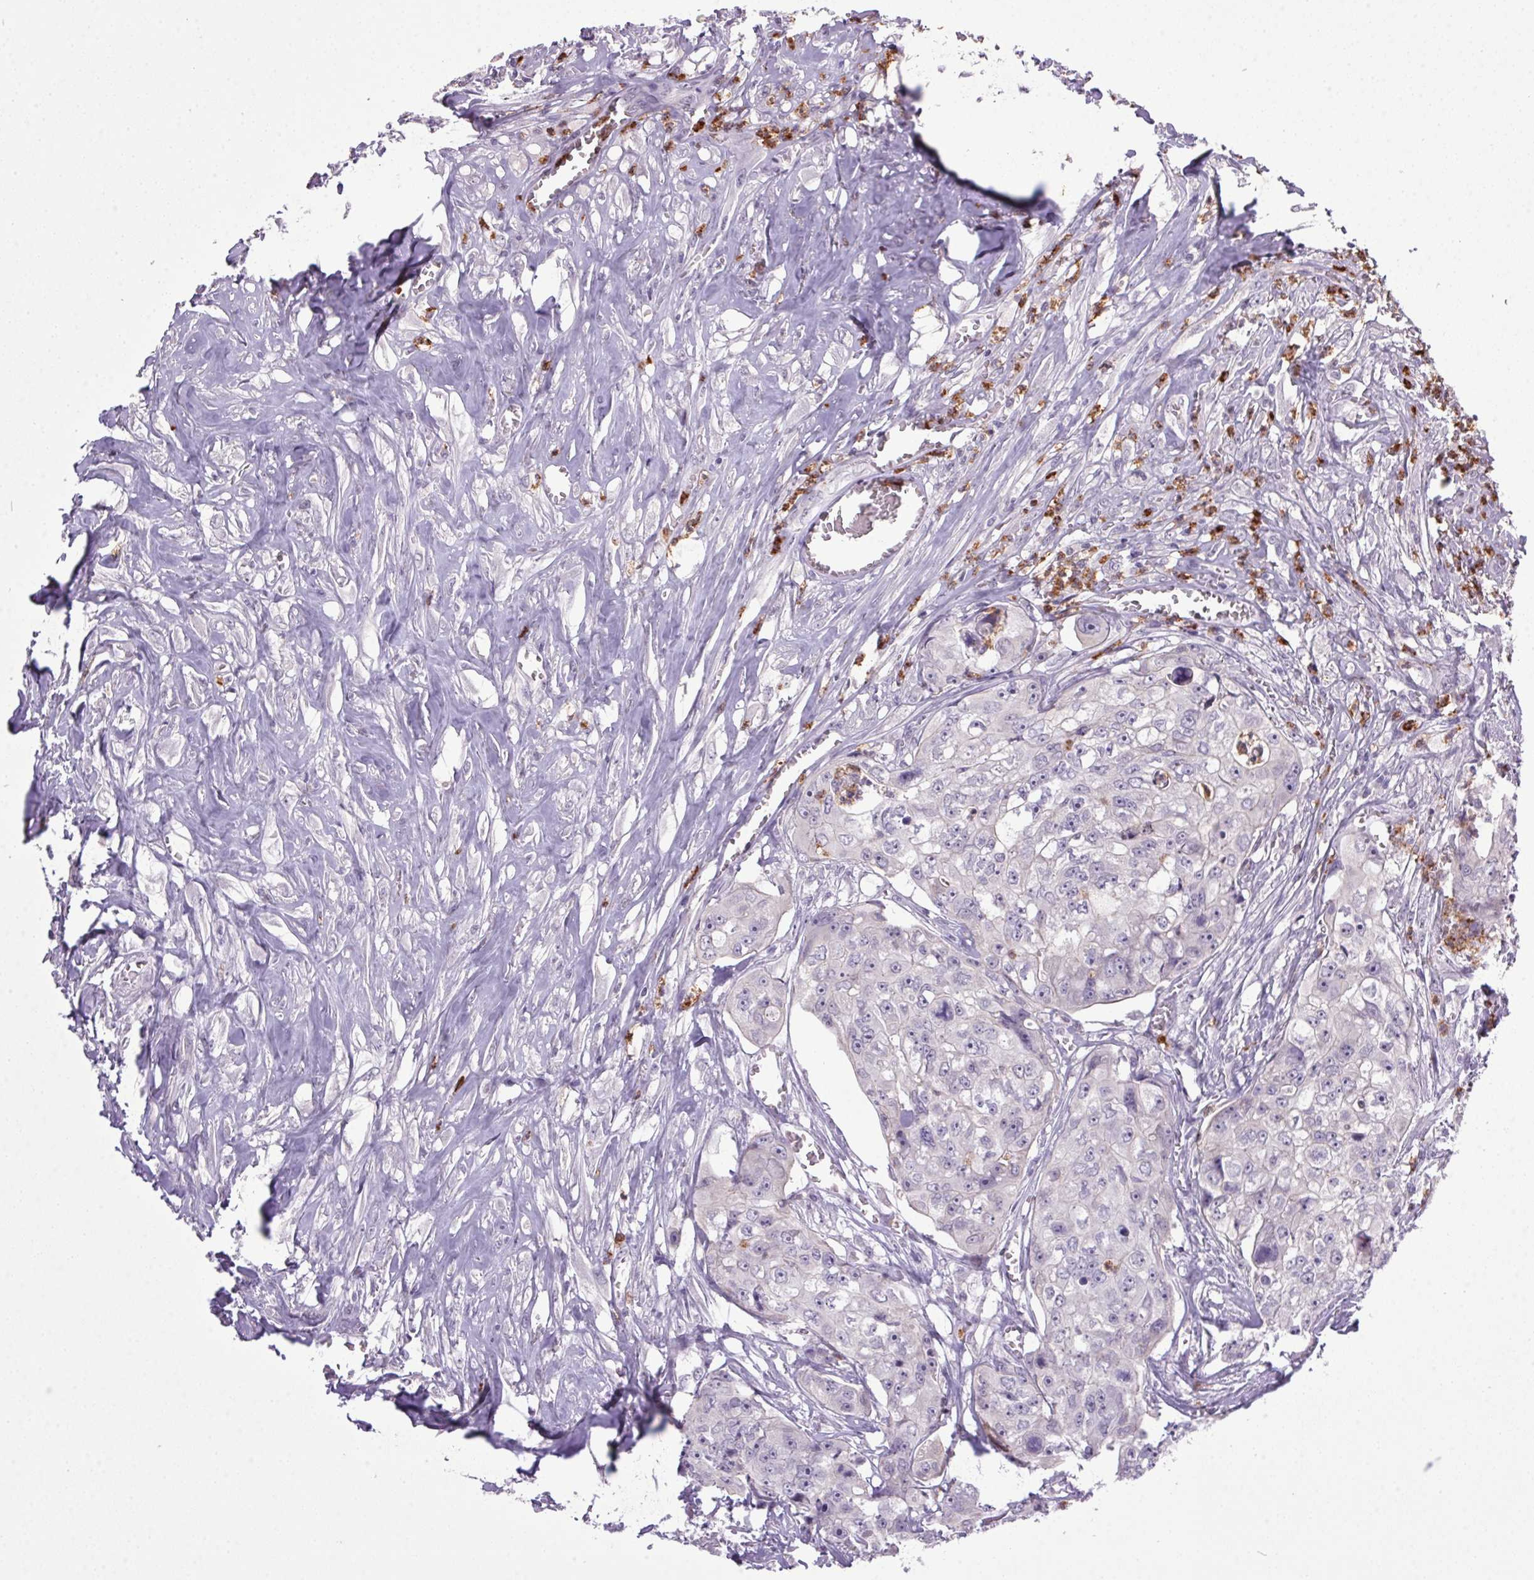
{"staining": {"intensity": "strong", "quantity": "<25%", "location": "cytoplasmic/membranous"}, "tissue": "colorectal cancer", "cell_type": "Tumor cells", "image_type": "cancer", "snomed": [{"axis": "morphology", "description": "Adenocarcinoma, NOS"}, {"axis": "topography", "description": "Rectum"}], "caption": "Immunohistochemical staining of human colorectal adenocarcinoma shows medium levels of strong cytoplasmic/membranous staining in approximately <25% of tumor cells. Immunohistochemistry (ihc) stains the protein of interest in brown and the nuclei are stained blue.", "gene": "TRDN", "patient": {"sex": "female", "age": 62}}